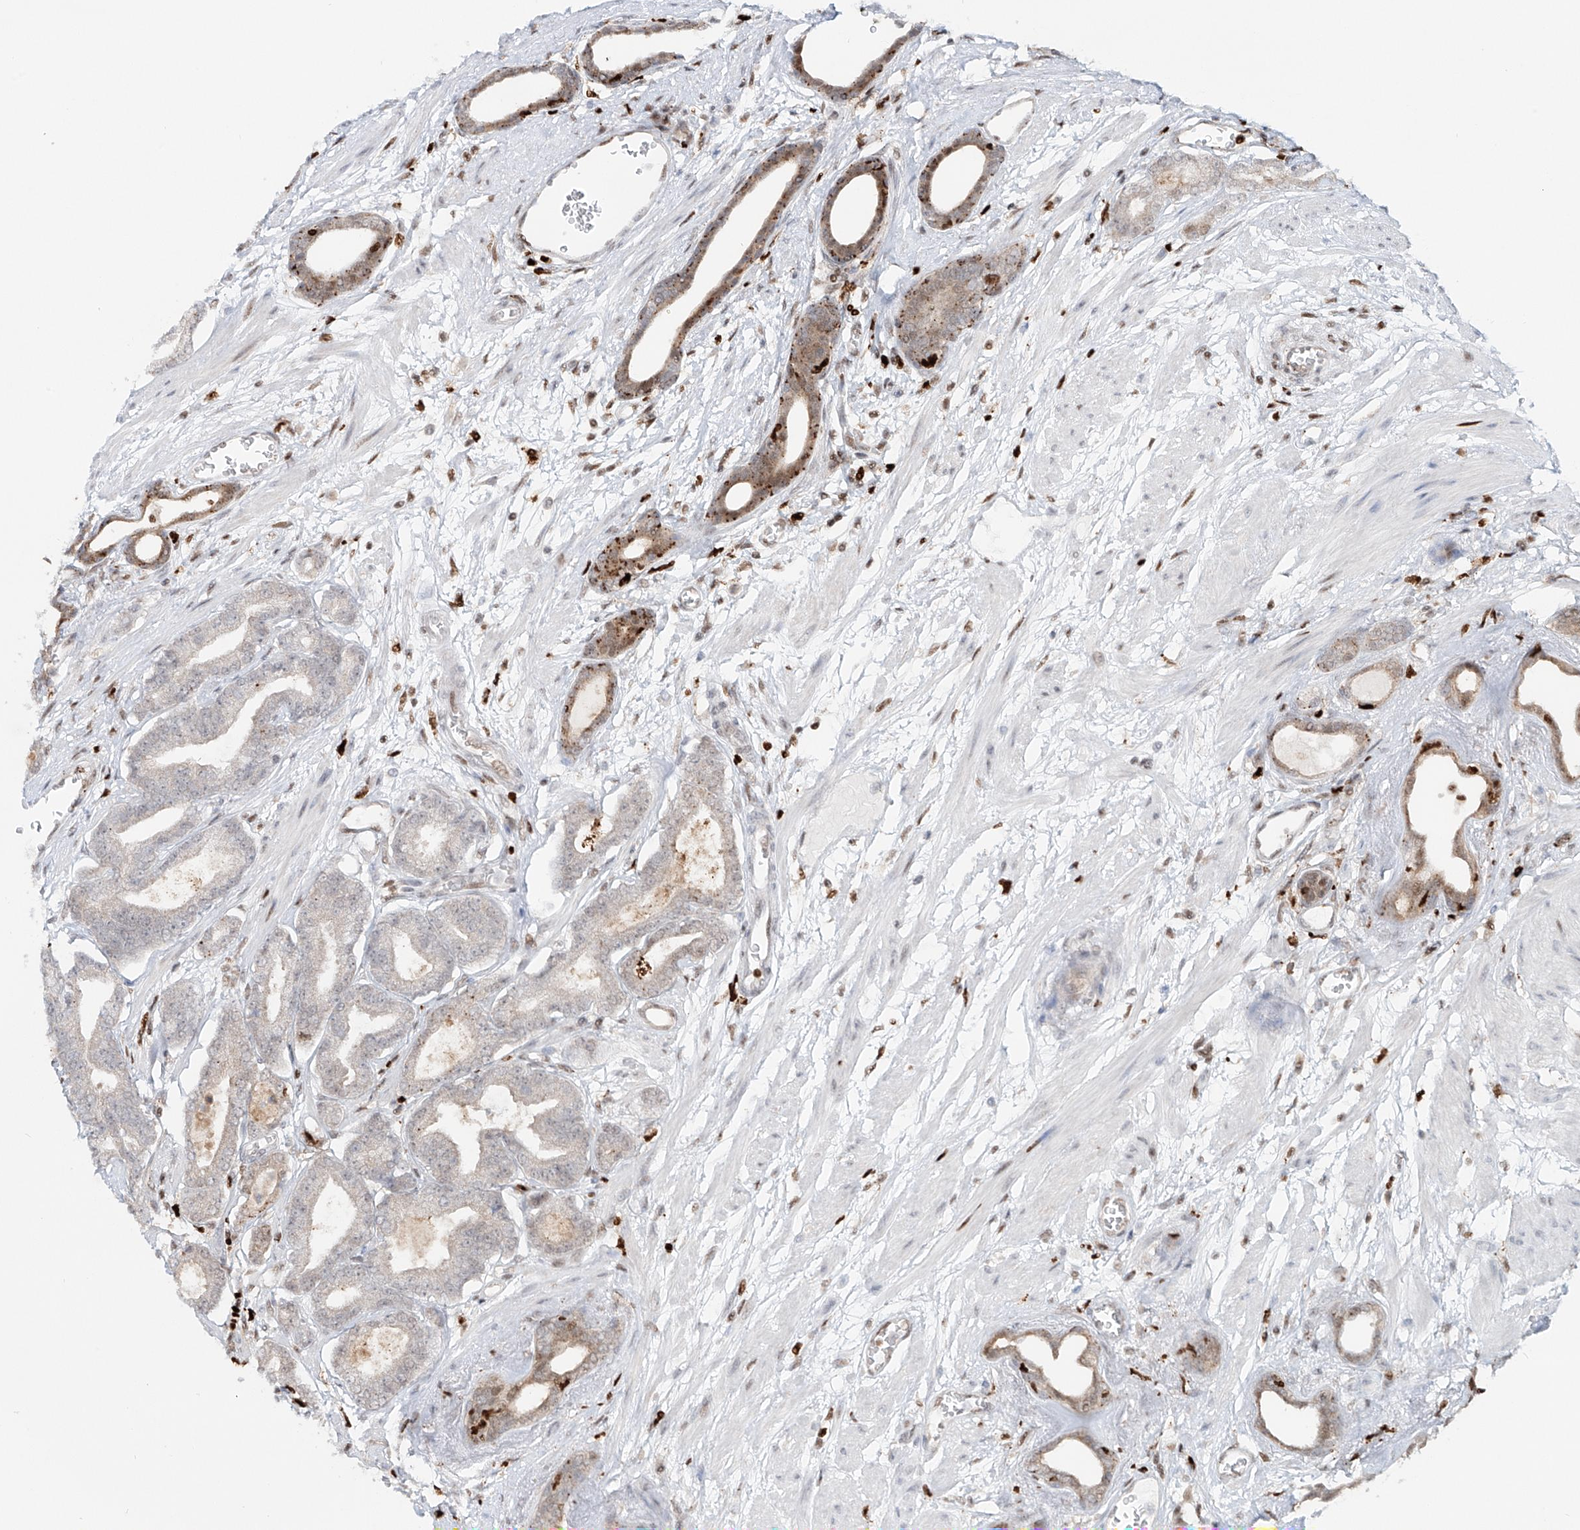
{"staining": {"intensity": "negative", "quantity": "none", "location": "none"}, "tissue": "prostate cancer", "cell_type": "Tumor cells", "image_type": "cancer", "snomed": [{"axis": "morphology", "description": "Adenocarcinoma, Low grade"}, {"axis": "topography", "description": "Prostate"}], "caption": "DAB immunohistochemical staining of prostate cancer (adenocarcinoma (low-grade)) shows no significant positivity in tumor cells.", "gene": "DZIP1L", "patient": {"sex": "male", "age": 60}}